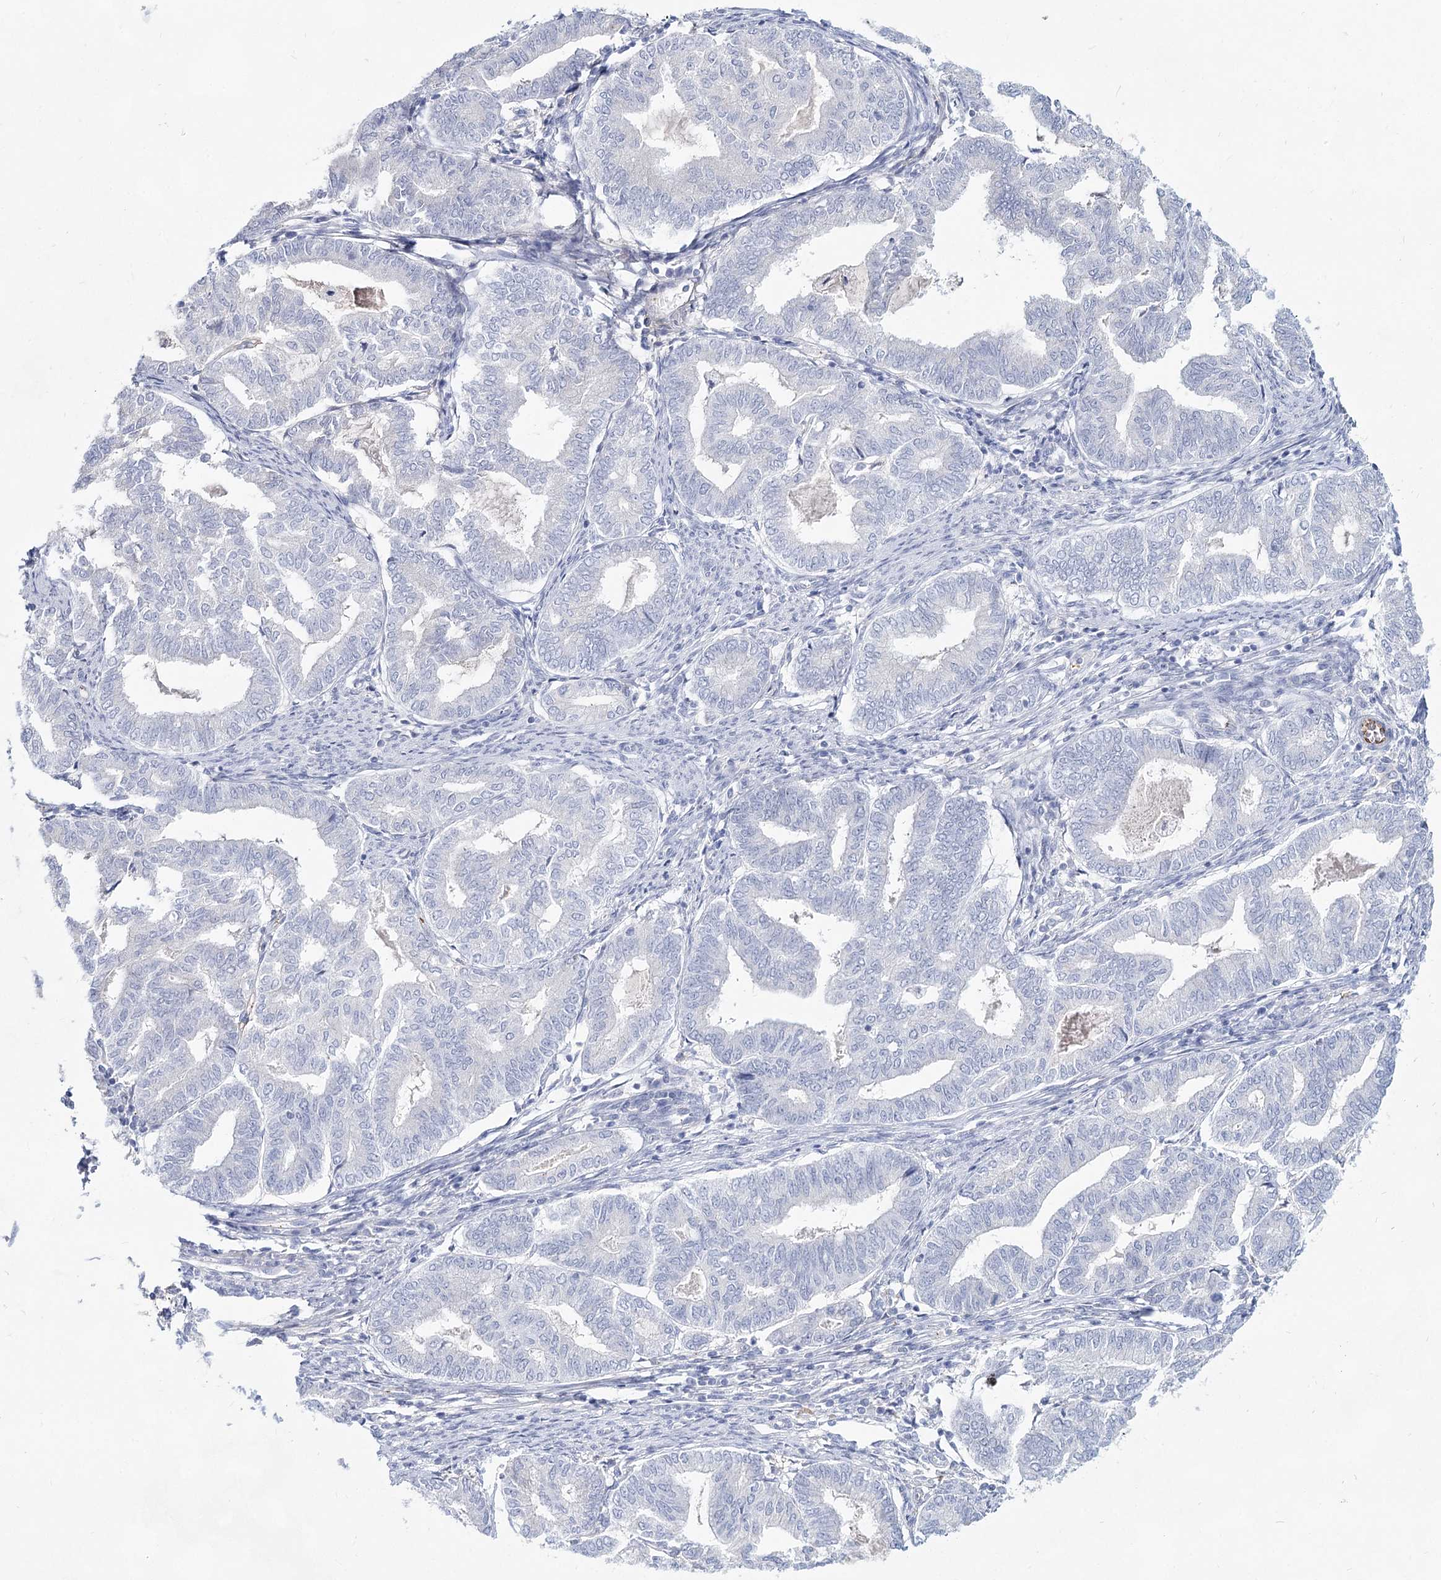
{"staining": {"intensity": "negative", "quantity": "none", "location": "none"}, "tissue": "endometrial cancer", "cell_type": "Tumor cells", "image_type": "cancer", "snomed": [{"axis": "morphology", "description": "Adenocarcinoma, NOS"}, {"axis": "topography", "description": "Endometrium"}], "caption": "Immunohistochemical staining of endometrial adenocarcinoma exhibits no significant expression in tumor cells.", "gene": "TASOR2", "patient": {"sex": "female", "age": 79}}